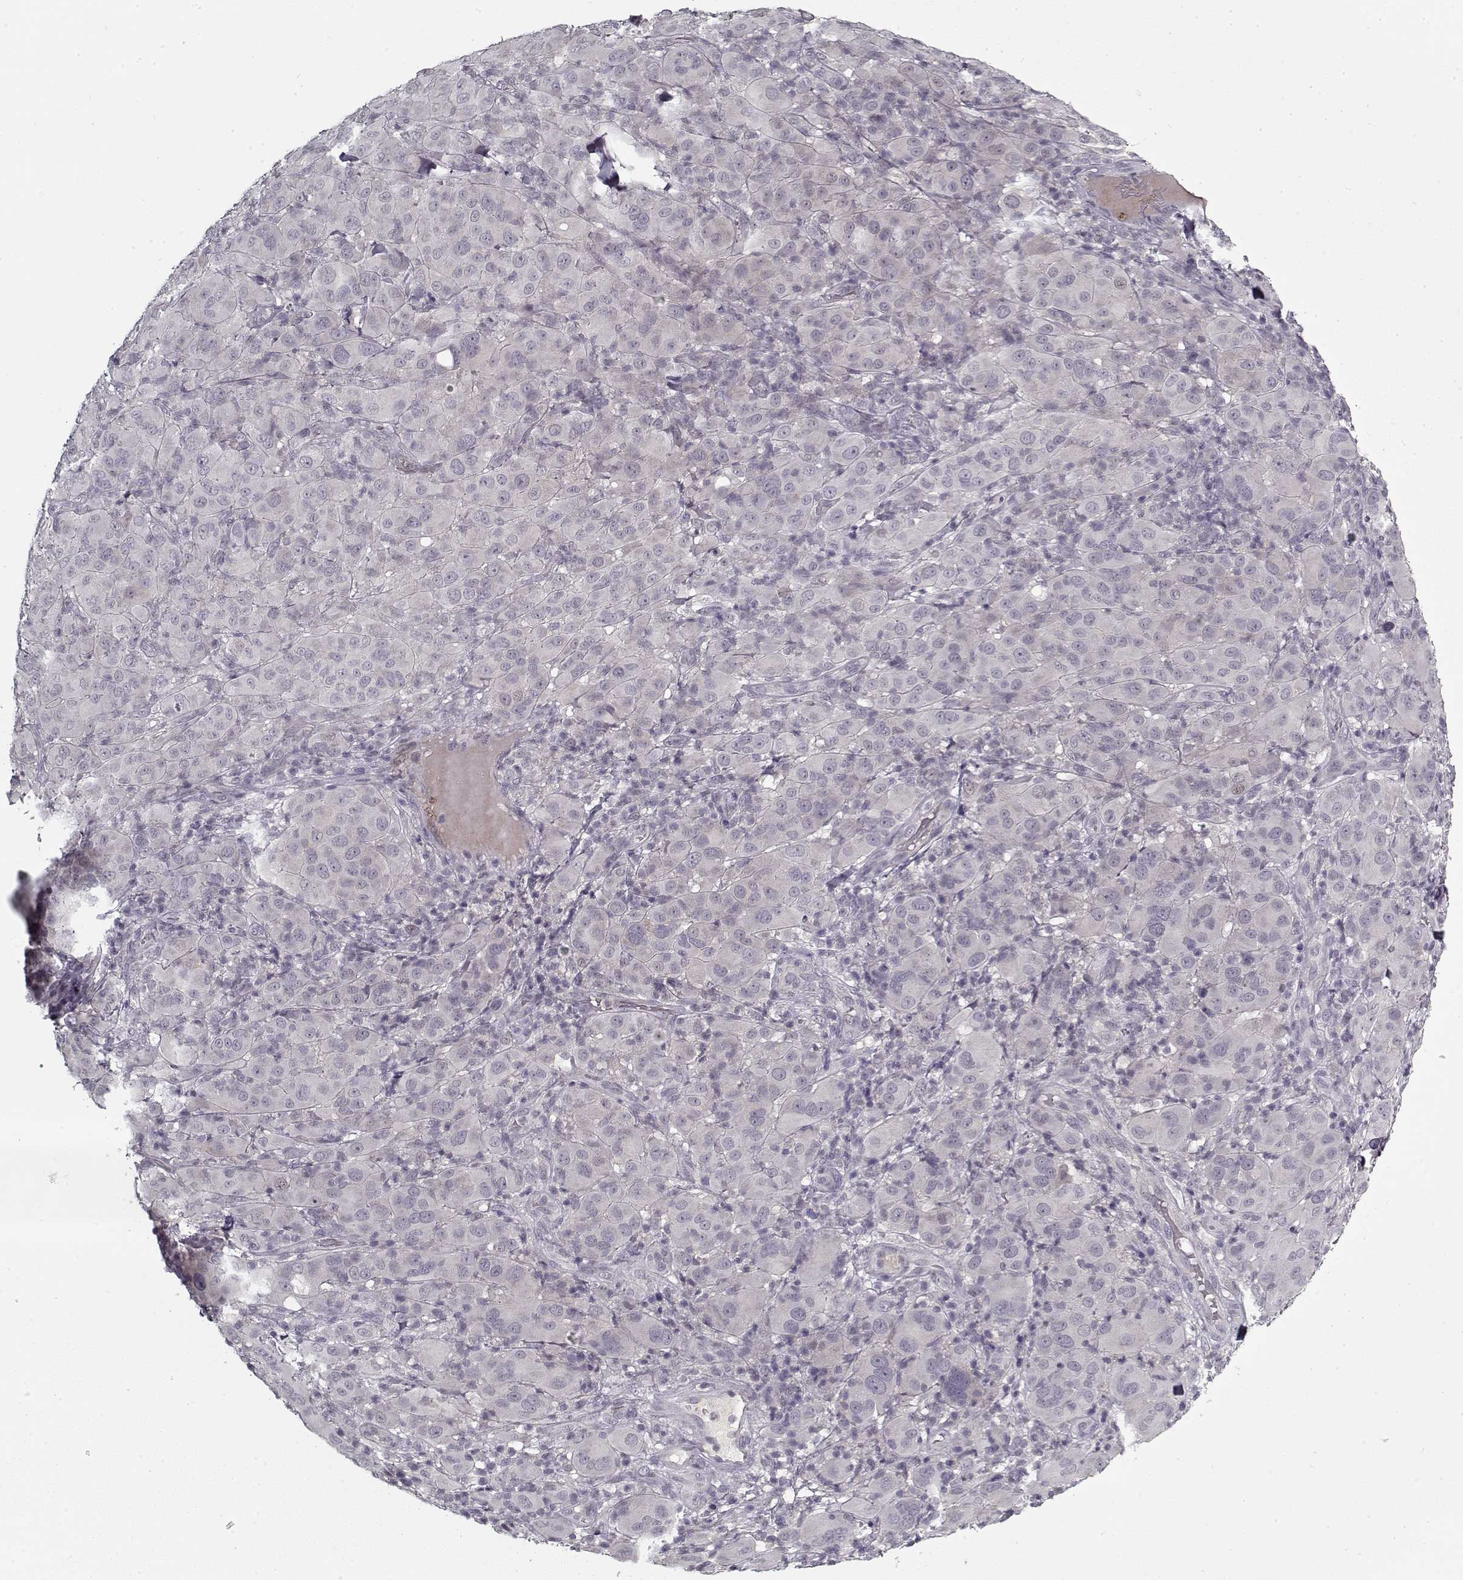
{"staining": {"intensity": "negative", "quantity": "none", "location": "none"}, "tissue": "melanoma", "cell_type": "Tumor cells", "image_type": "cancer", "snomed": [{"axis": "morphology", "description": "Malignant melanoma, NOS"}, {"axis": "topography", "description": "Skin"}], "caption": "Human melanoma stained for a protein using immunohistochemistry (IHC) displays no positivity in tumor cells.", "gene": "LAMA2", "patient": {"sex": "female", "age": 87}}